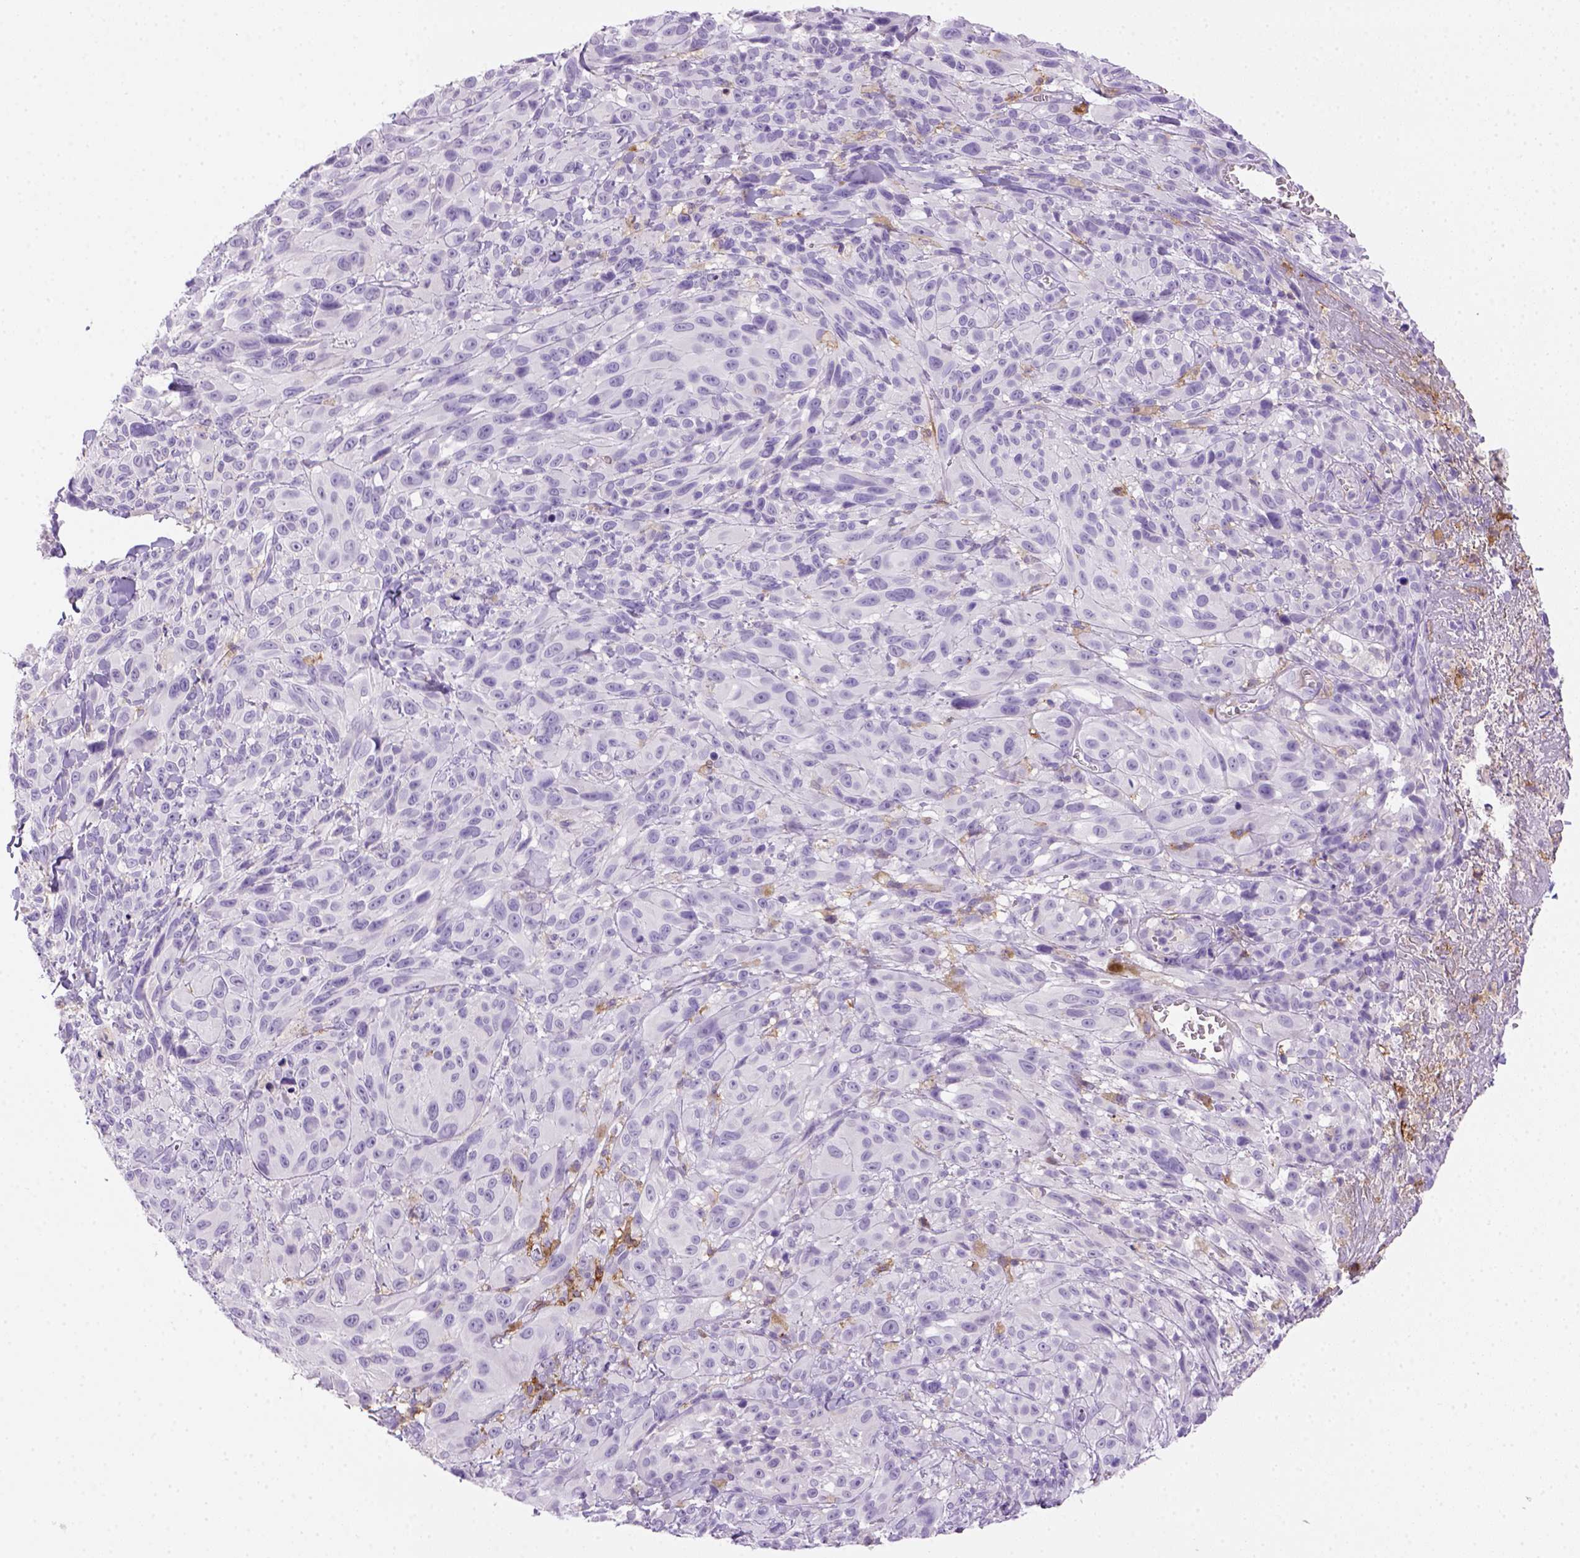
{"staining": {"intensity": "negative", "quantity": "none", "location": "none"}, "tissue": "melanoma", "cell_type": "Tumor cells", "image_type": "cancer", "snomed": [{"axis": "morphology", "description": "Malignant melanoma, NOS"}, {"axis": "topography", "description": "Skin"}], "caption": "The histopathology image reveals no staining of tumor cells in malignant melanoma.", "gene": "CD14", "patient": {"sex": "male", "age": 83}}